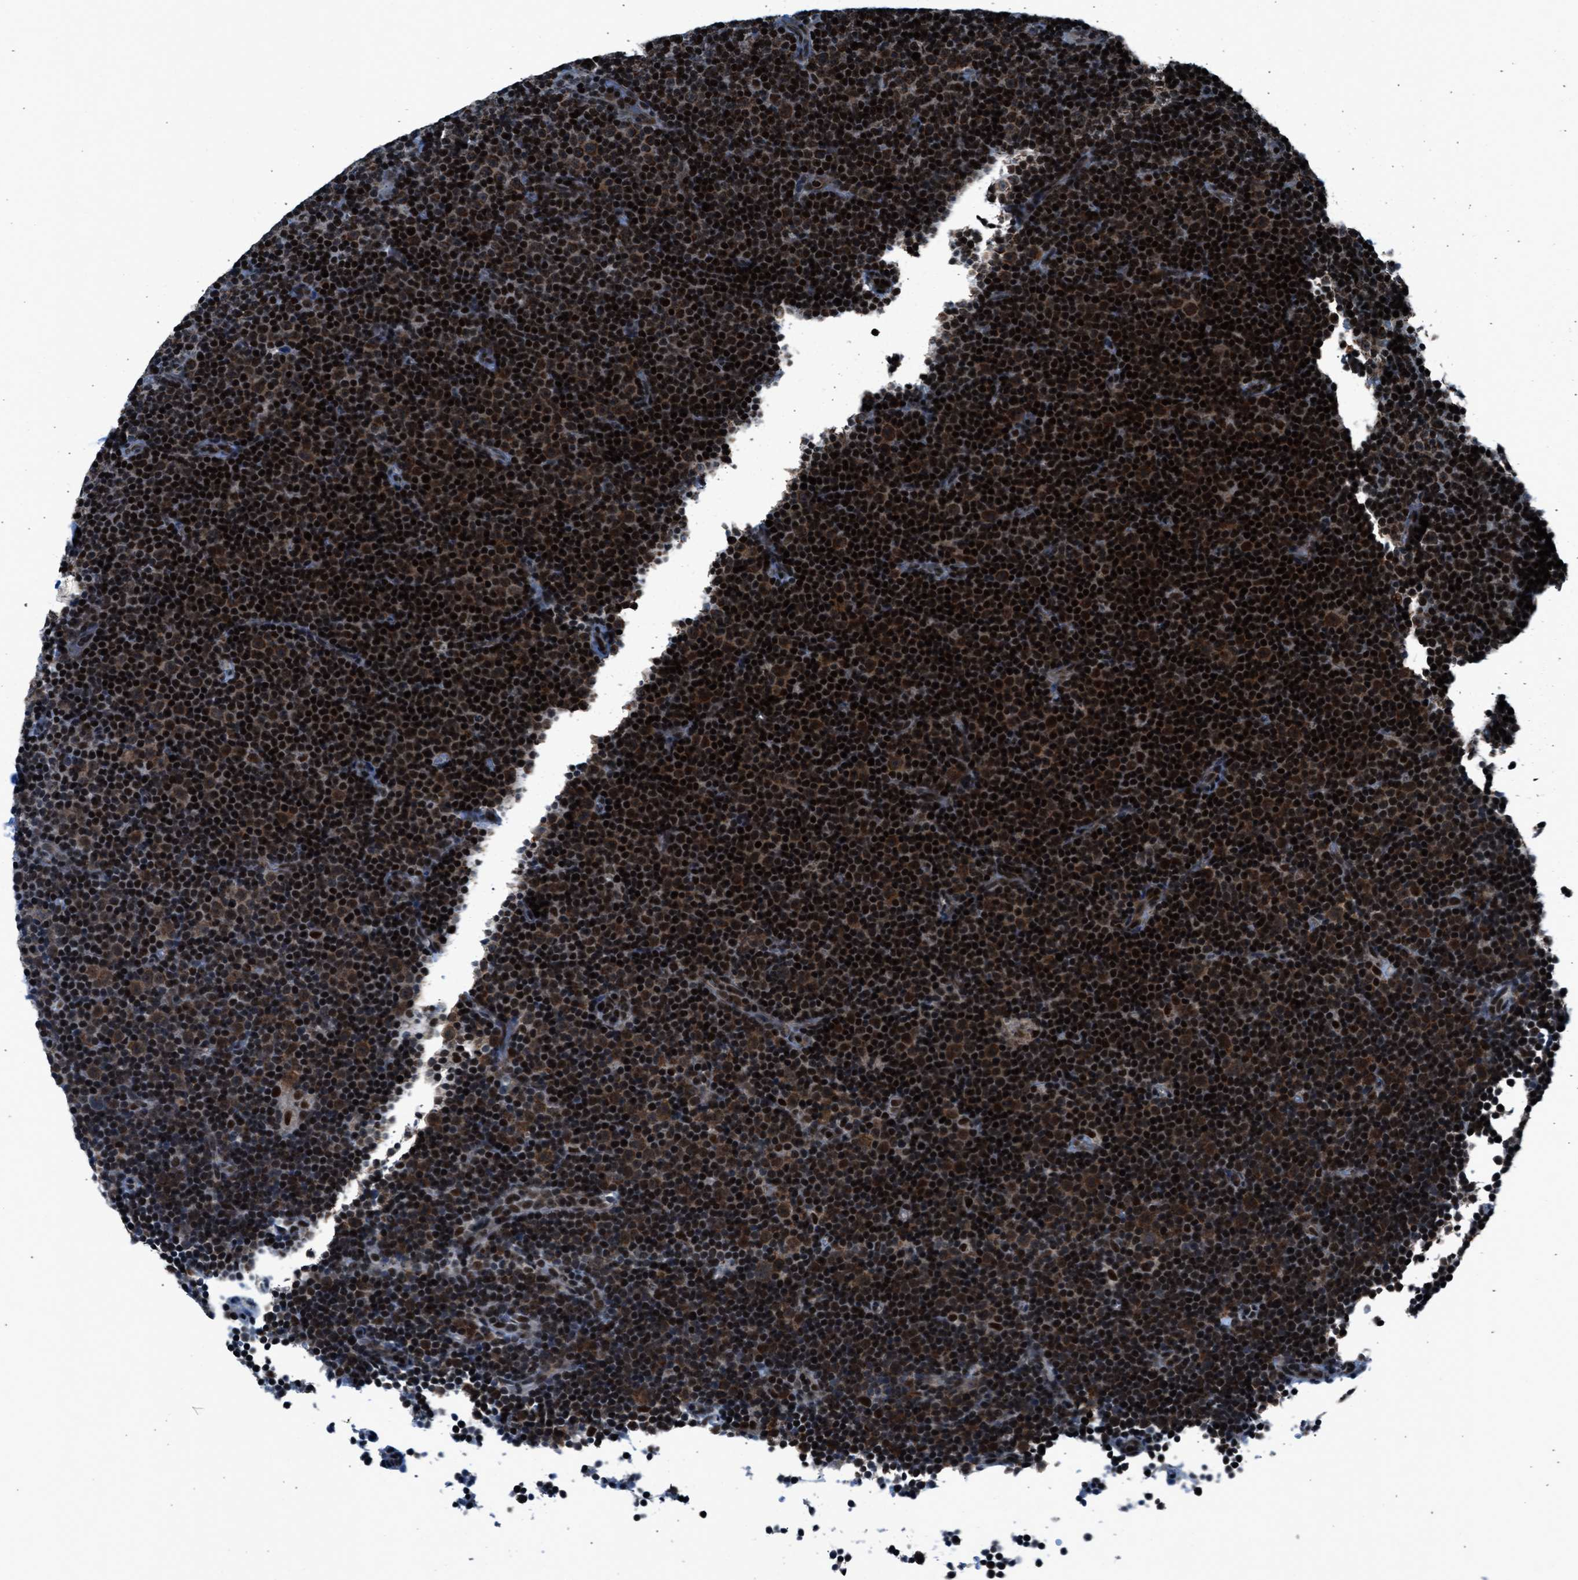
{"staining": {"intensity": "strong", "quantity": ">75%", "location": "cytoplasmic/membranous,nuclear"}, "tissue": "lymphoma", "cell_type": "Tumor cells", "image_type": "cancer", "snomed": [{"axis": "morphology", "description": "Malignant lymphoma, non-Hodgkin's type, Low grade"}, {"axis": "topography", "description": "Lymph node"}], "caption": "The histopathology image reveals a brown stain indicating the presence of a protein in the cytoplasmic/membranous and nuclear of tumor cells in low-grade malignant lymphoma, non-Hodgkin's type. (DAB (3,3'-diaminobenzidine) = brown stain, brightfield microscopy at high magnification).", "gene": "MORC3", "patient": {"sex": "female", "age": 67}}